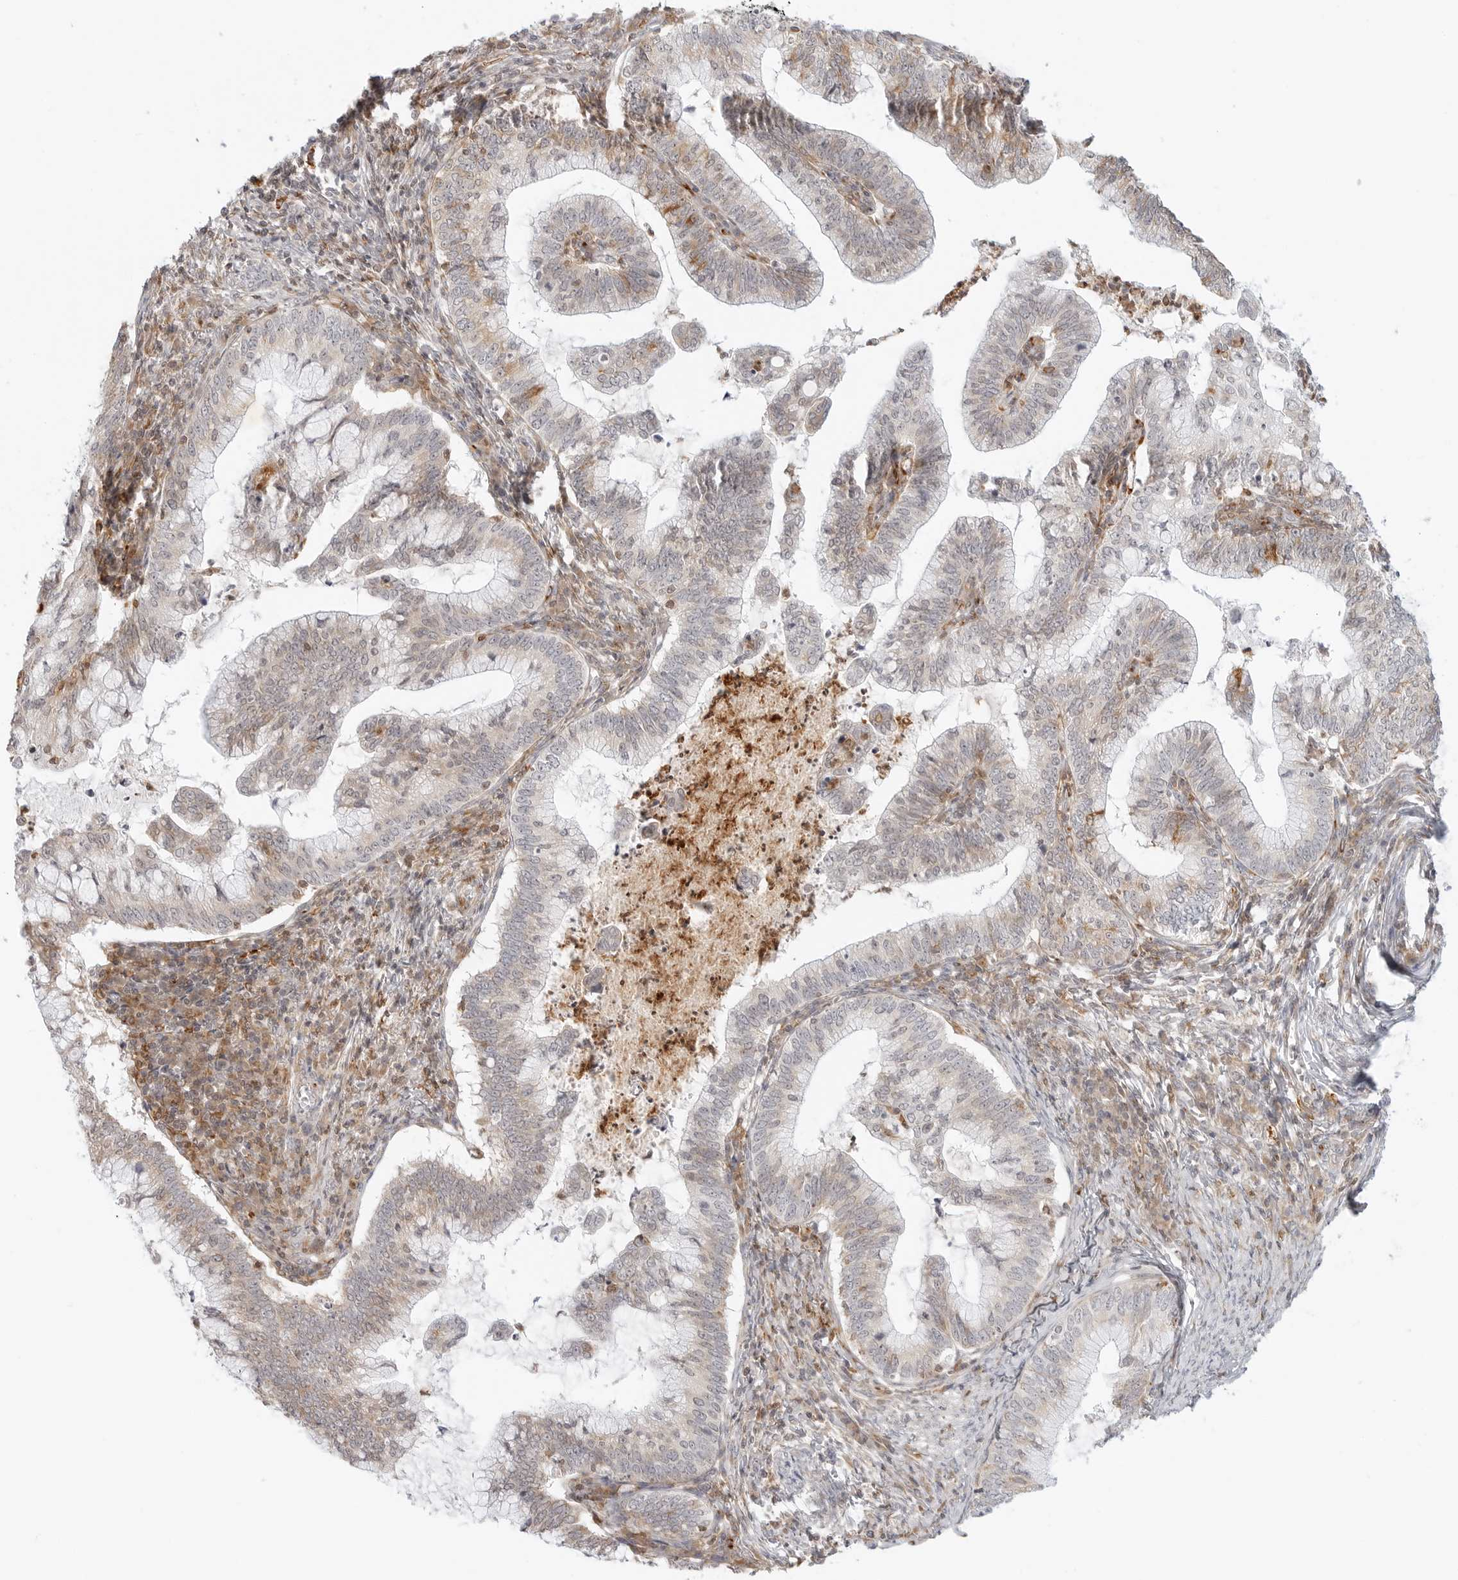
{"staining": {"intensity": "weak", "quantity": "25%-75%", "location": "cytoplasmic/membranous"}, "tissue": "cervical cancer", "cell_type": "Tumor cells", "image_type": "cancer", "snomed": [{"axis": "morphology", "description": "Adenocarcinoma, NOS"}, {"axis": "topography", "description": "Cervix"}], "caption": "A photomicrograph of cervical cancer stained for a protein exhibits weak cytoplasmic/membranous brown staining in tumor cells.", "gene": "C1QTNF1", "patient": {"sex": "female", "age": 36}}